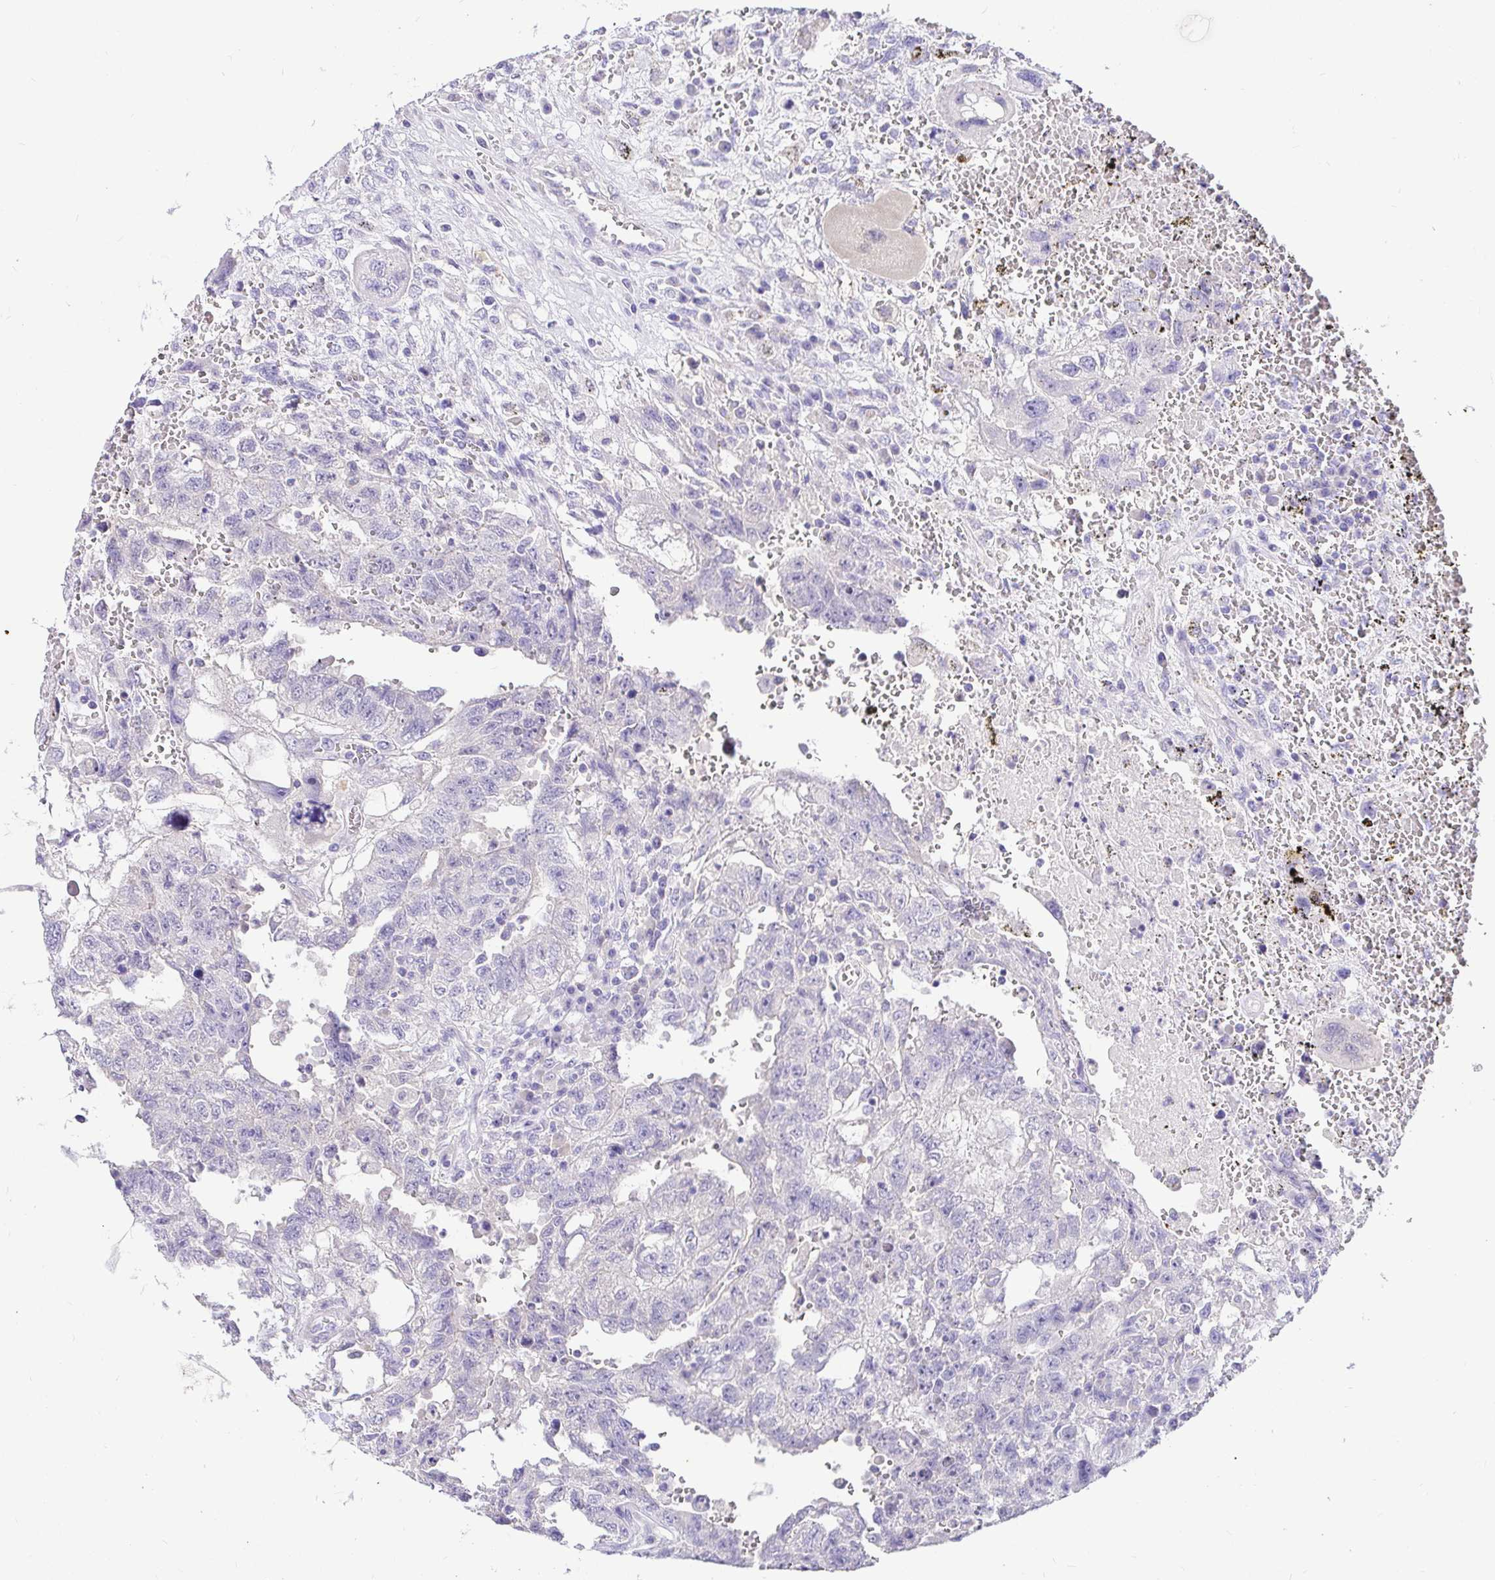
{"staining": {"intensity": "negative", "quantity": "none", "location": "none"}, "tissue": "testis cancer", "cell_type": "Tumor cells", "image_type": "cancer", "snomed": [{"axis": "morphology", "description": "Carcinoma, Embryonal, NOS"}, {"axis": "topography", "description": "Testis"}], "caption": "An immunohistochemistry photomicrograph of testis cancer is shown. There is no staining in tumor cells of testis cancer.", "gene": "CDO1", "patient": {"sex": "male", "age": 26}}